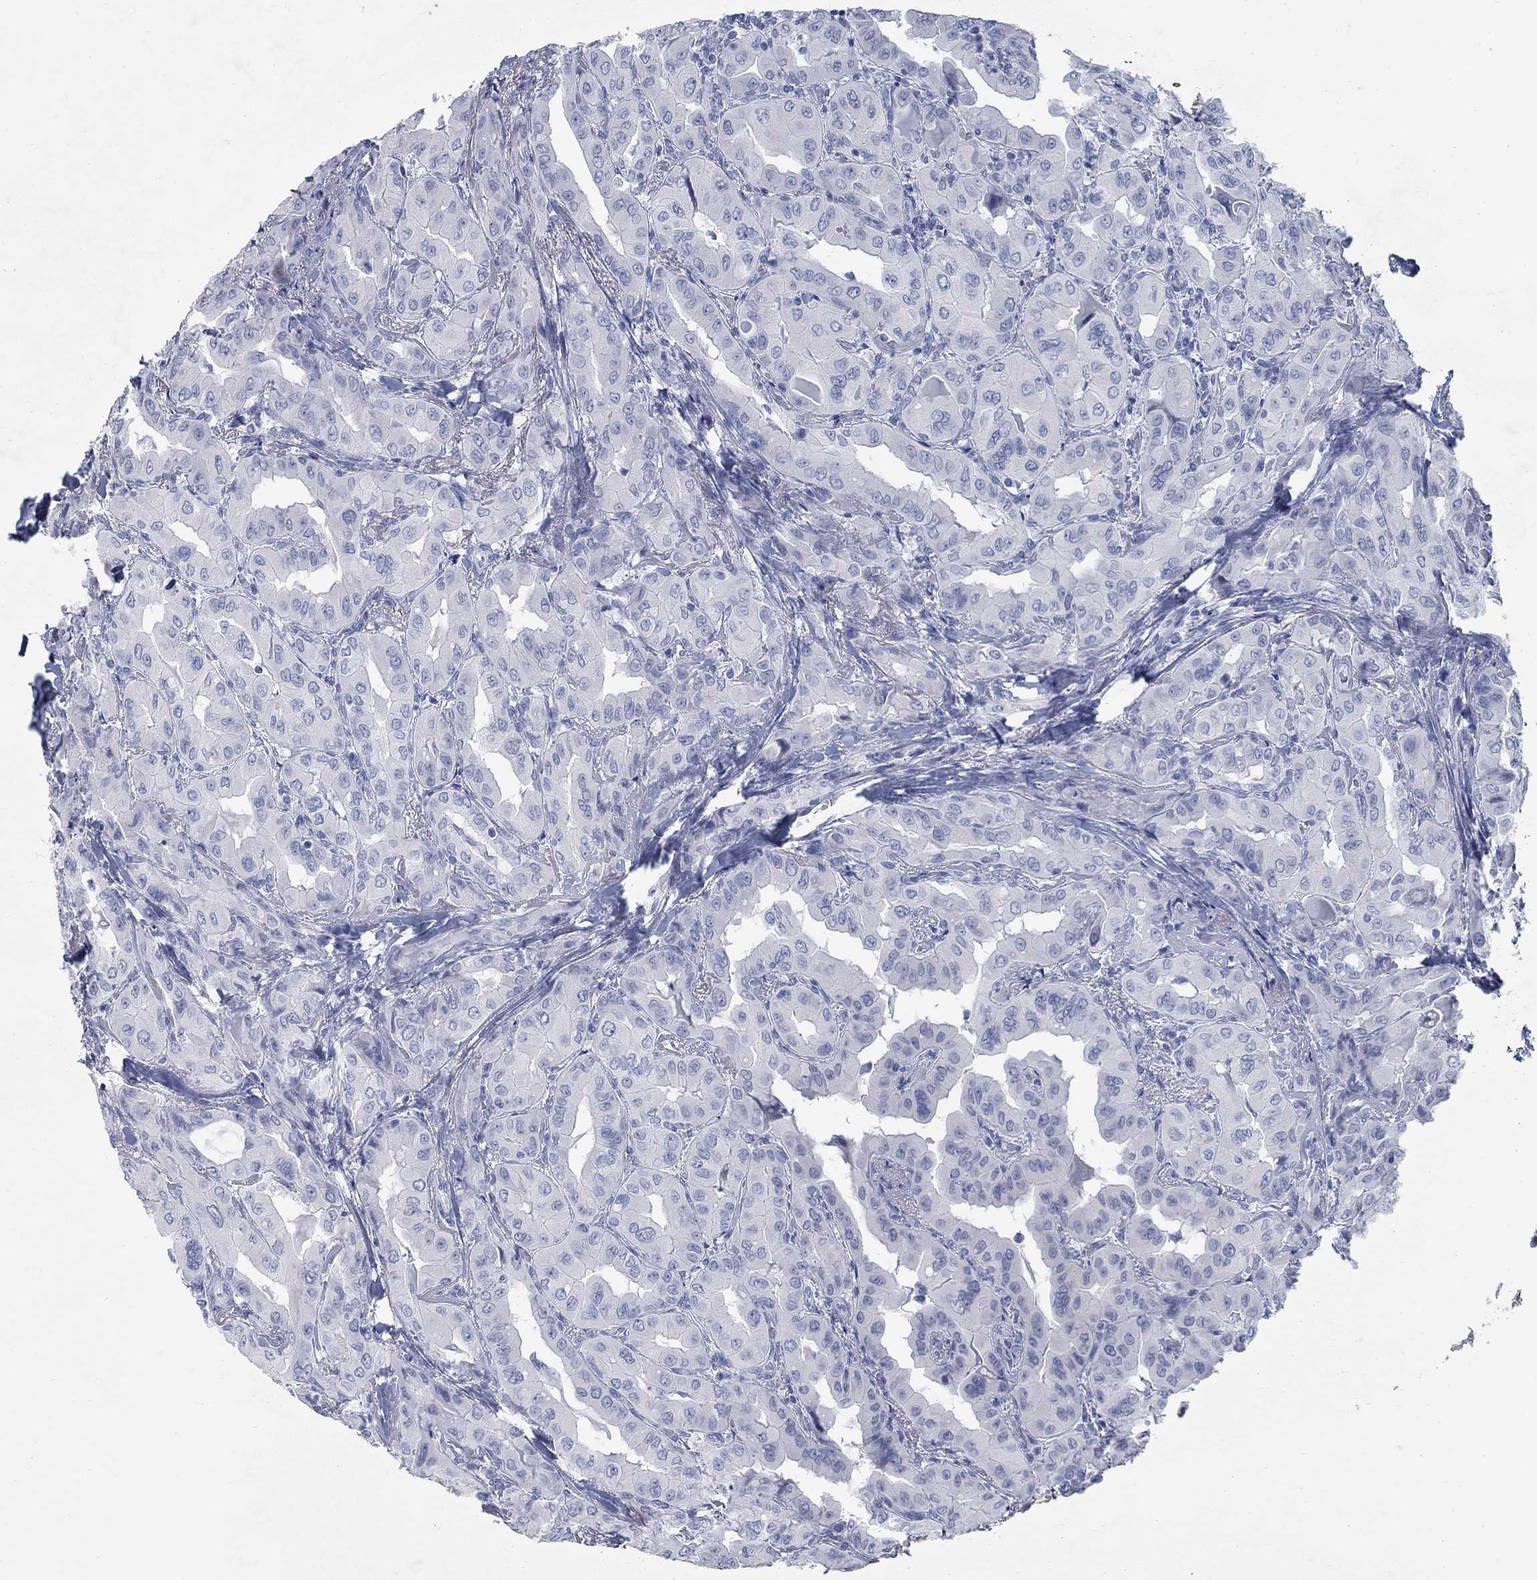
{"staining": {"intensity": "negative", "quantity": "none", "location": "none"}, "tissue": "thyroid cancer", "cell_type": "Tumor cells", "image_type": "cancer", "snomed": [{"axis": "morphology", "description": "Normal tissue, NOS"}, {"axis": "morphology", "description": "Papillary adenocarcinoma, NOS"}, {"axis": "topography", "description": "Thyroid gland"}], "caption": "DAB (3,3'-diaminobenzidine) immunohistochemical staining of thyroid papillary adenocarcinoma reveals no significant positivity in tumor cells.", "gene": "RFTN2", "patient": {"sex": "female", "age": 66}}